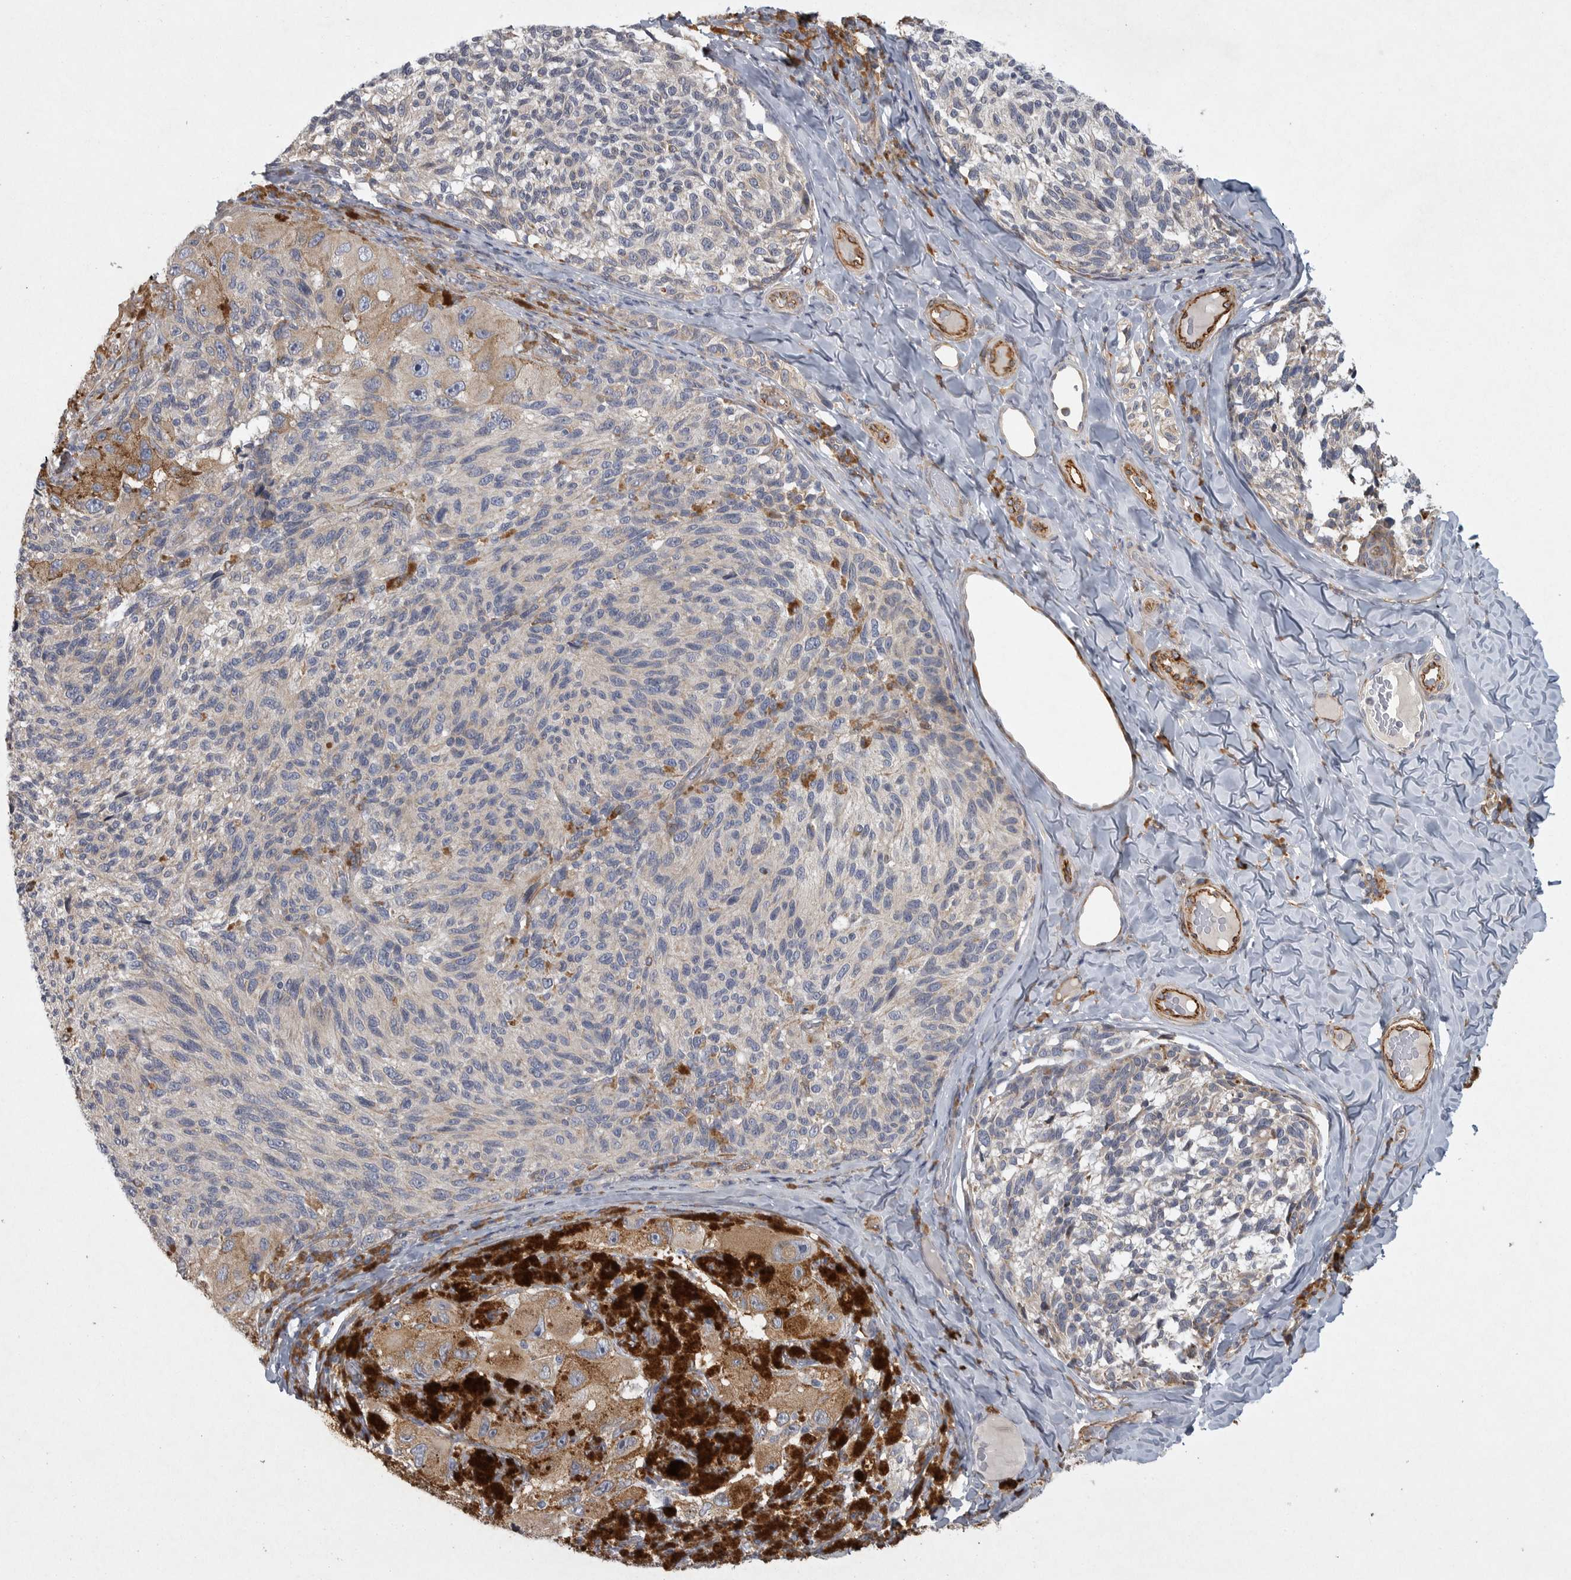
{"staining": {"intensity": "negative", "quantity": "none", "location": "none"}, "tissue": "melanoma", "cell_type": "Tumor cells", "image_type": "cancer", "snomed": [{"axis": "morphology", "description": "Malignant melanoma, NOS"}, {"axis": "topography", "description": "Skin"}], "caption": "Tumor cells show no significant protein staining in melanoma. (DAB (3,3'-diaminobenzidine) immunohistochemistry with hematoxylin counter stain).", "gene": "MINPP1", "patient": {"sex": "female", "age": 73}}